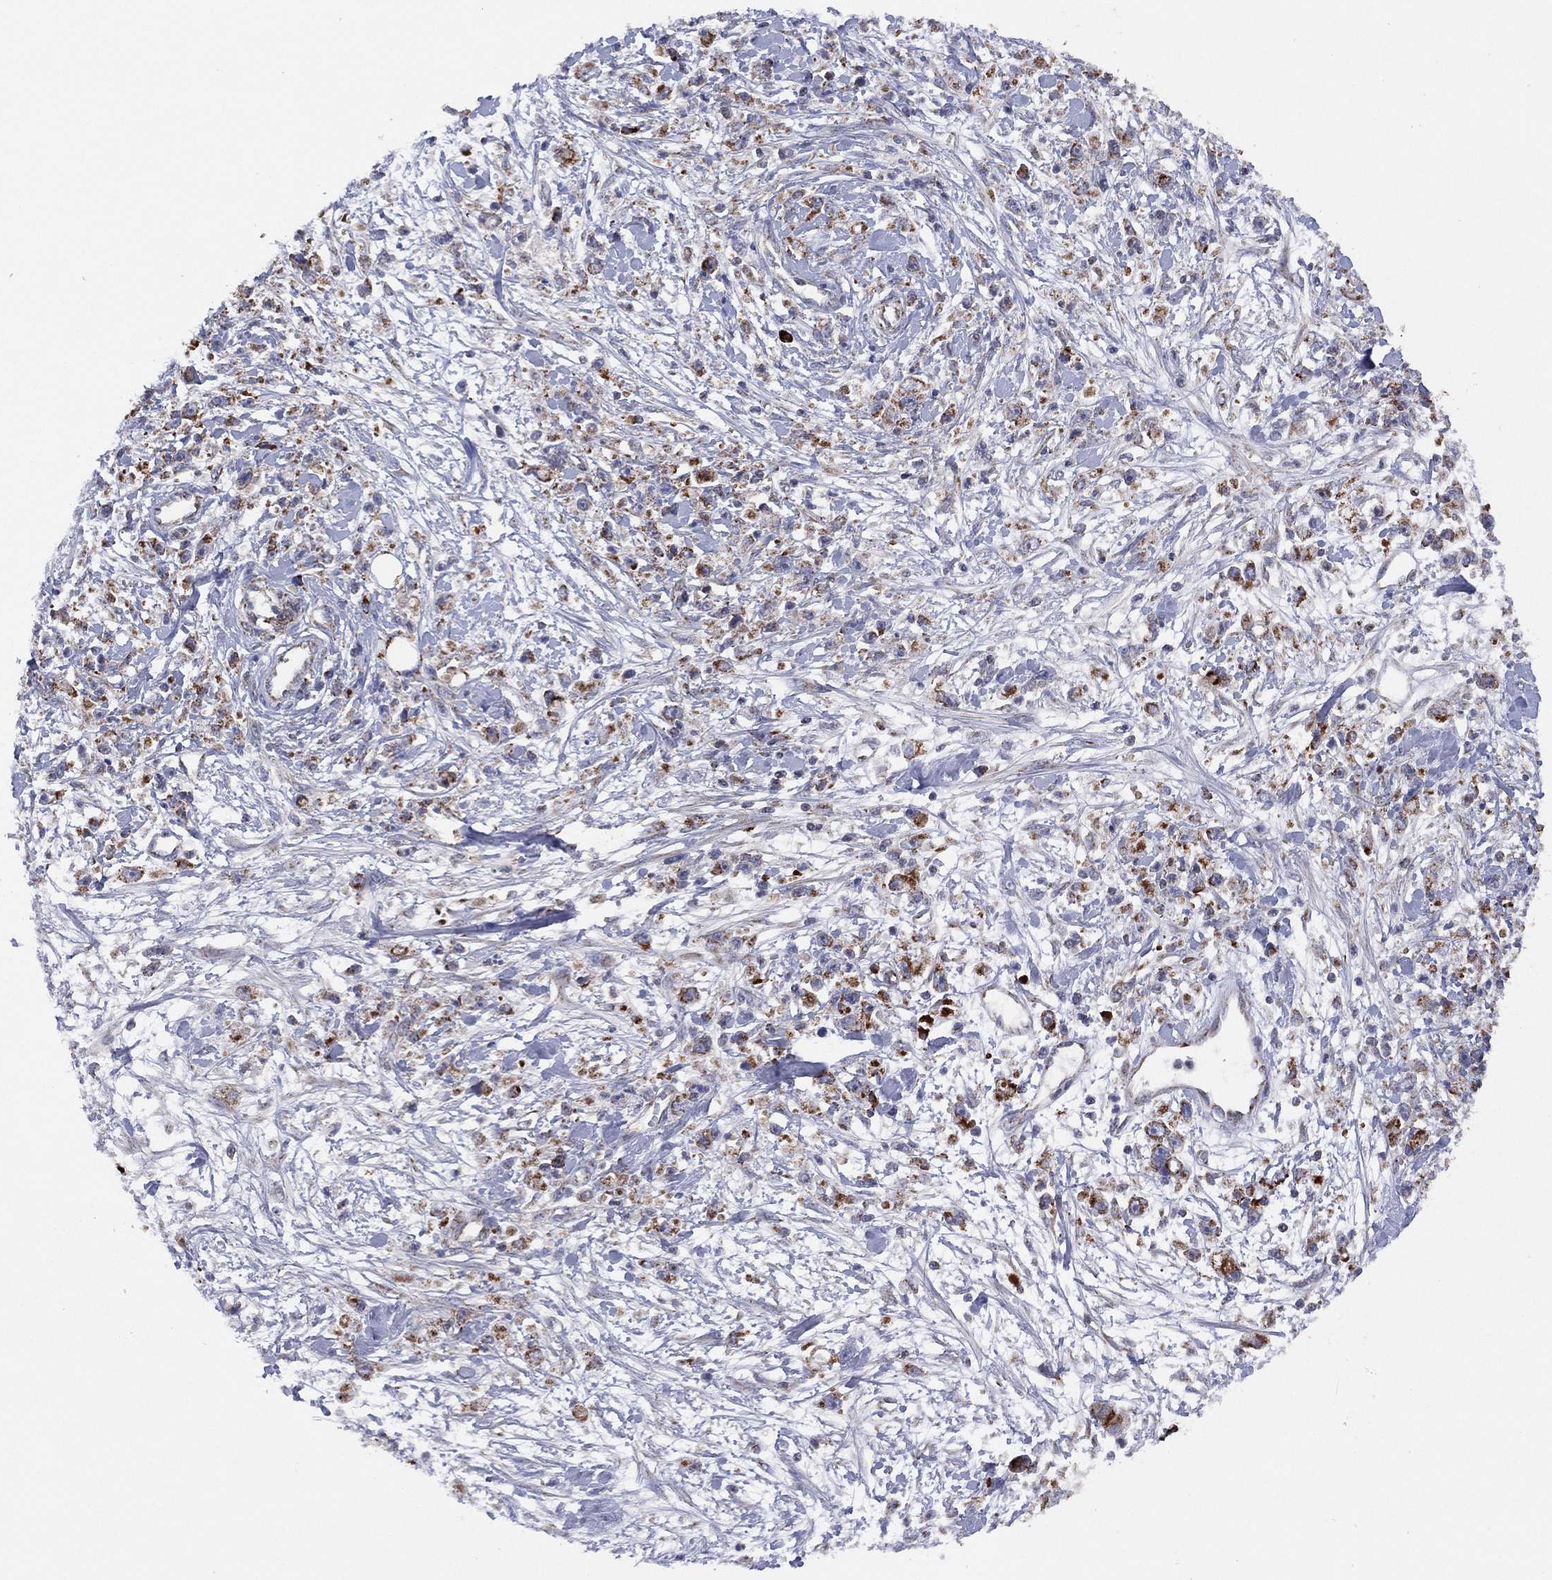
{"staining": {"intensity": "moderate", "quantity": "25%-75%", "location": "cytoplasmic/membranous"}, "tissue": "stomach cancer", "cell_type": "Tumor cells", "image_type": "cancer", "snomed": [{"axis": "morphology", "description": "Adenocarcinoma, NOS"}, {"axis": "topography", "description": "Stomach"}], "caption": "Human stomach cancer stained for a protein (brown) demonstrates moderate cytoplasmic/membranous positive expression in about 25%-75% of tumor cells.", "gene": "PPP2R5A", "patient": {"sex": "female", "age": 59}}